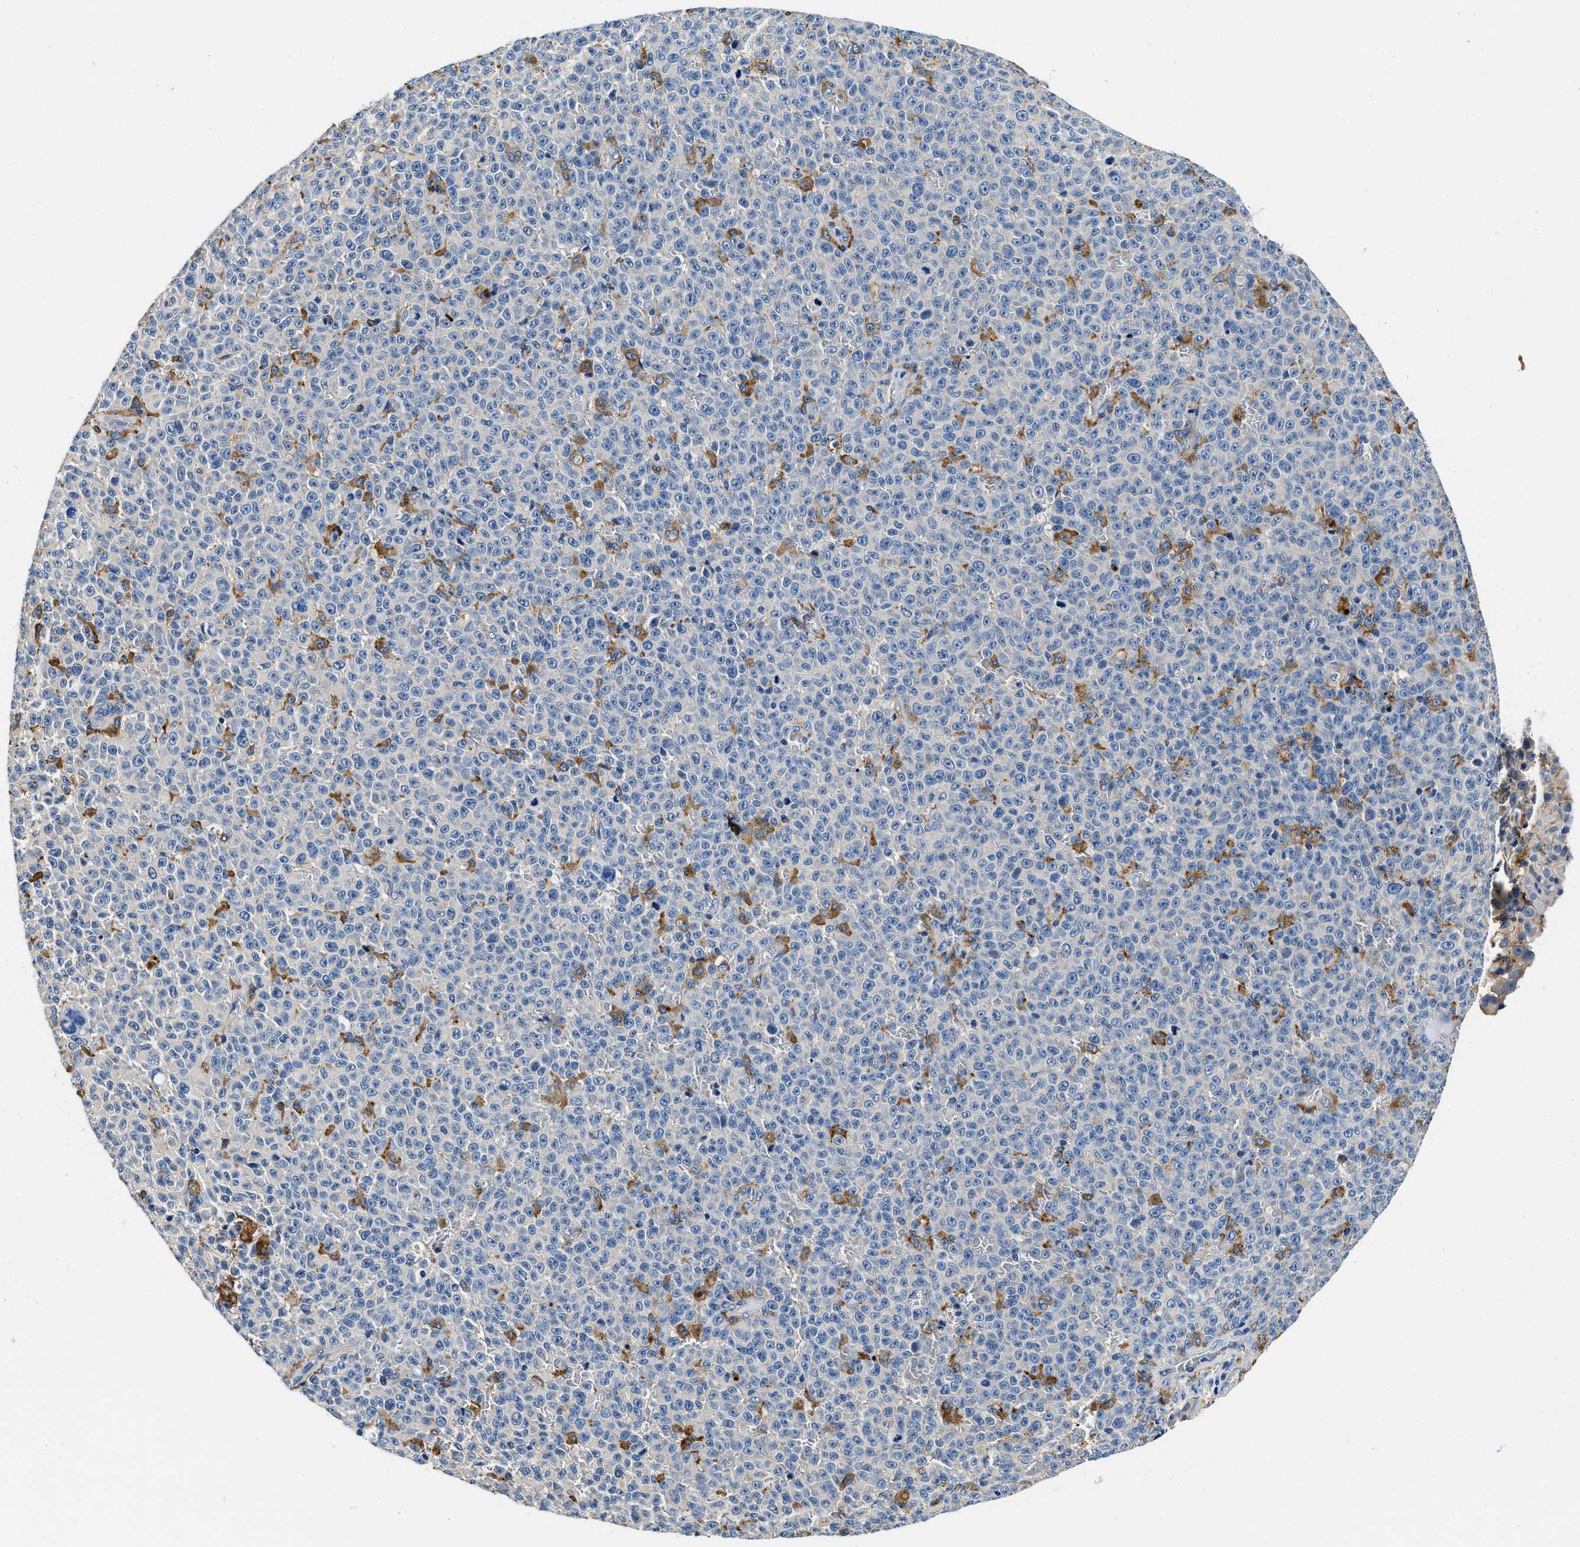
{"staining": {"intensity": "negative", "quantity": "none", "location": "none"}, "tissue": "melanoma", "cell_type": "Tumor cells", "image_type": "cancer", "snomed": [{"axis": "morphology", "description": "Malignant melanoma, NOS"}, {"axis": "topography", "description": "Skin"}], "caption": "Tumor cells show no significant staining in melanoma. (Stains: DAB IHC with hematoxylin counter stain, Microscopy: brightfield microscopy at high magnification).", "gene": "ZFAND3", "patient": {"sex": "female", "age": 82}}